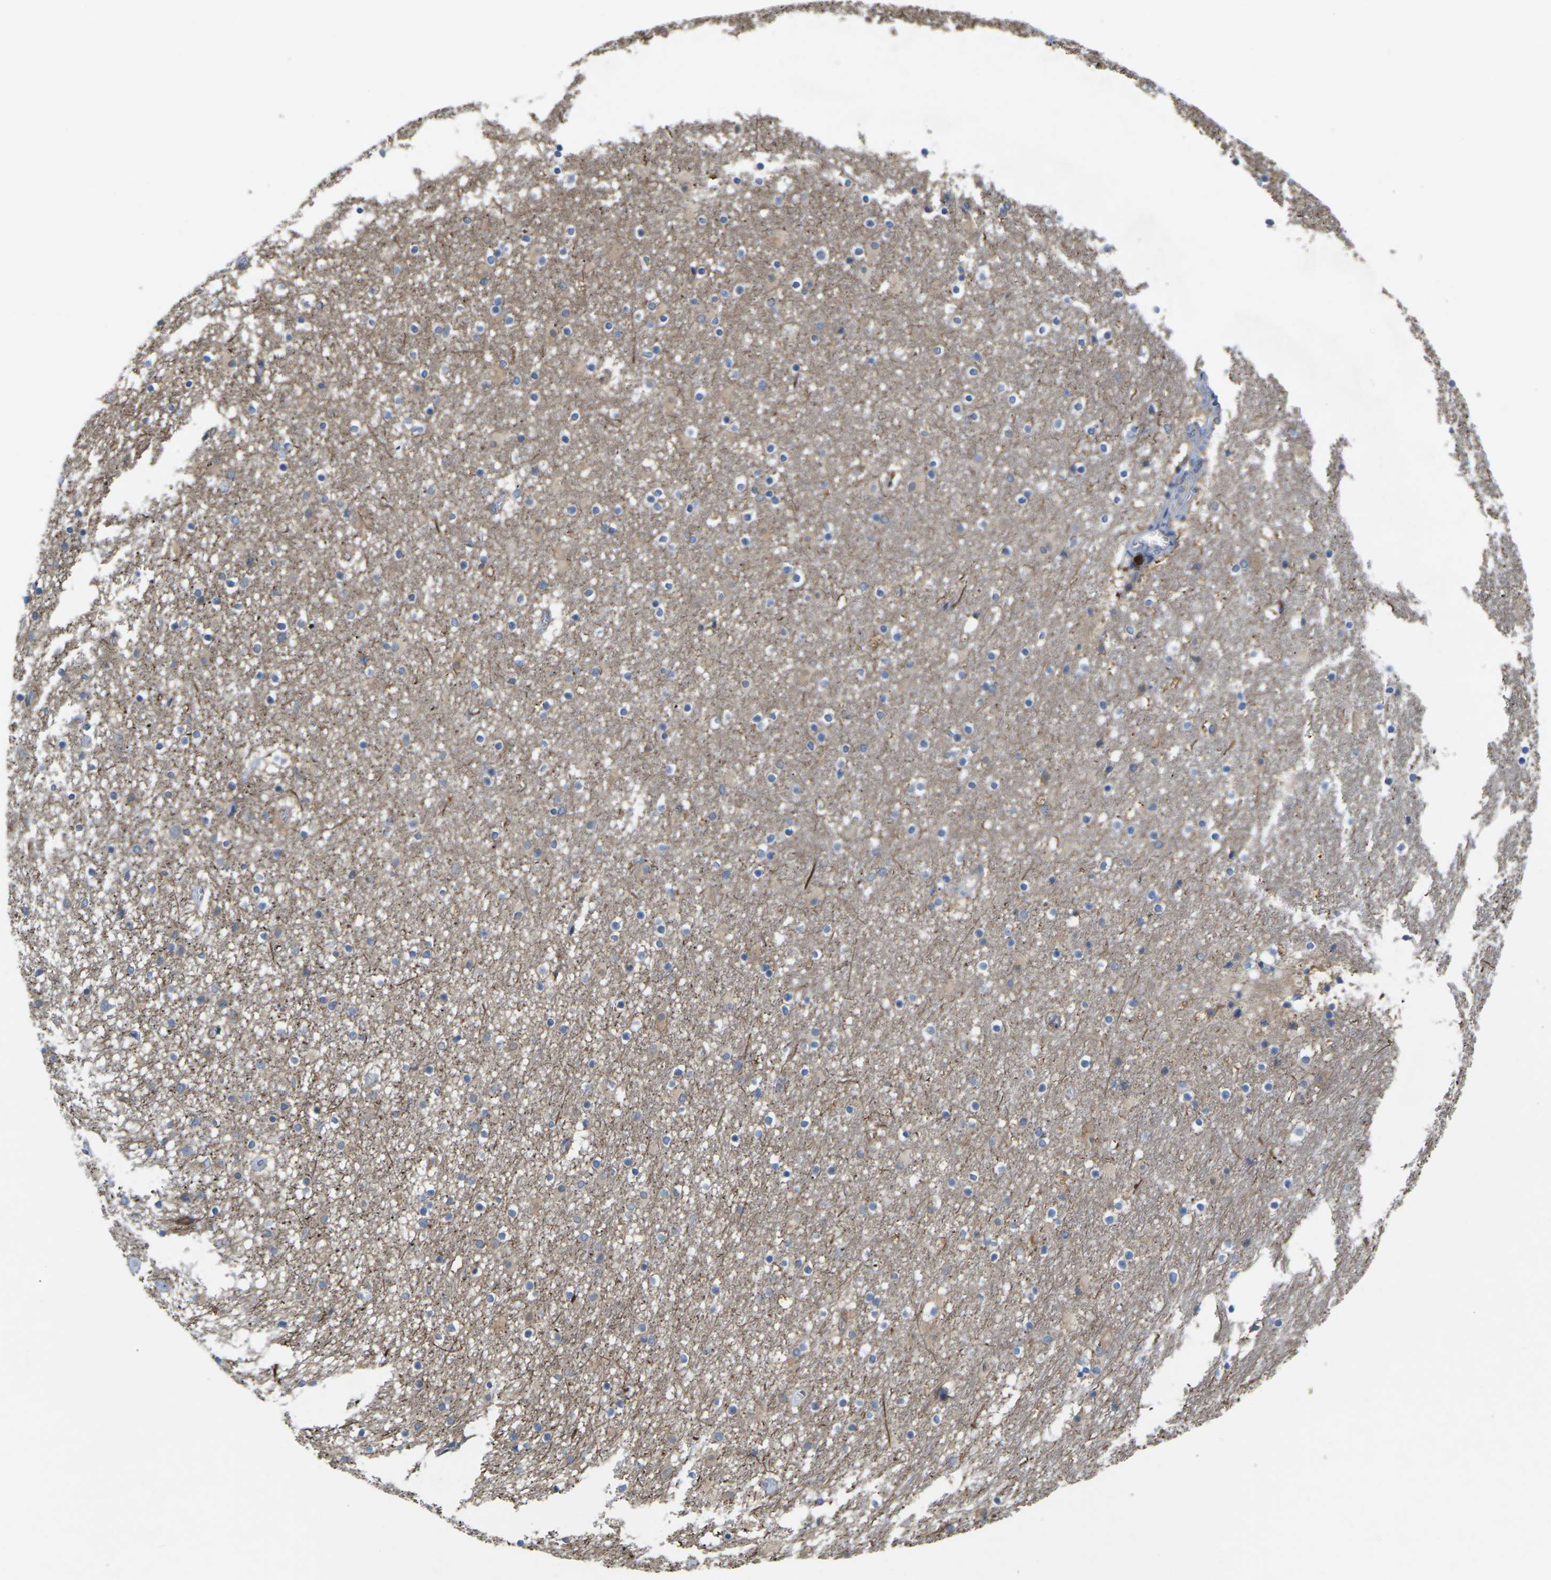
{"staining": {"intensity": "moderate", "quantity": "<25%", "location": "cytoplasmic/membranous"}, "tissue": "caudate", "cell_type": "Glial cells", "image_type": "normal", "snomed": [{"axis": "morphology", "description": "Normal tissue, NOS"}, {"axis": "topography", "description": "Lateral ventricle wall"}], "caption": "Glial cells display low levels of moderate cytoplasmic/membranous expression in about <25% of cells in unremarkable human caudate.", "gene": "SCNN1A", "patient": {"sex": "male", "age": 45}}